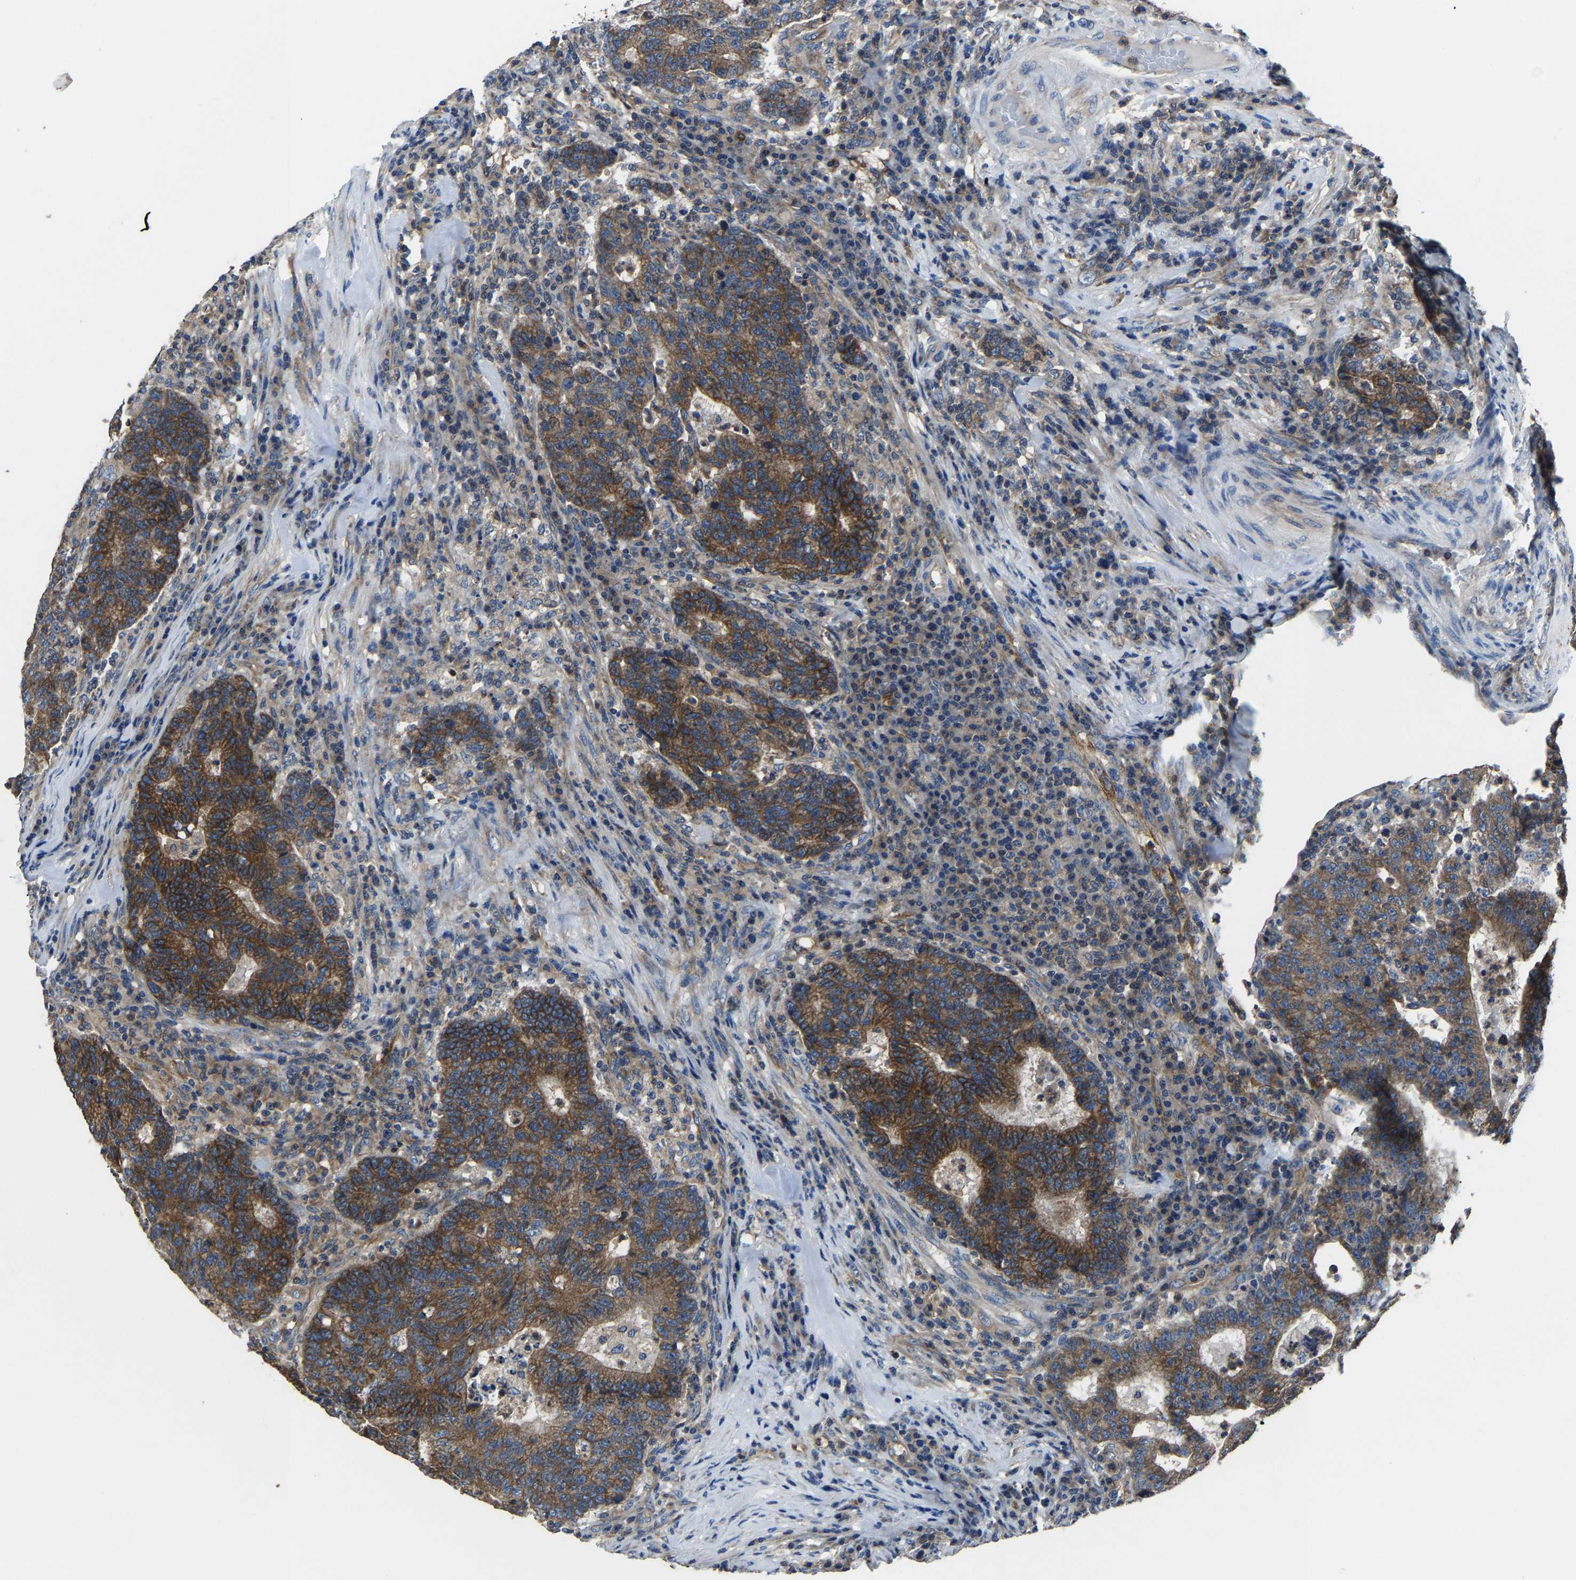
{"staining": {"intensity": "strong", "quantity": ">75%", "location": "cytoplasmic/membranous"}, "tissue": "colorectal cancer", "cell_type": "Tumor cells", "image_type": "cancer", "snomed": [{"axis": "morphology", "description": "Adenocarcinoma, NOS"}, {"axis": "topography", "description": "Colon"}], "caption": "Strong cytoplasmic/membranous protein positivity is identified in approximately >75% of tumor cells in colorectal cancer. The staining is performed using DAB brown chromogen to label protein expression. The nuclei are counter-stained blue using hematoxylin.", "gene": "KIAA1958", "patient": {"sex": "female", "age": 75}}